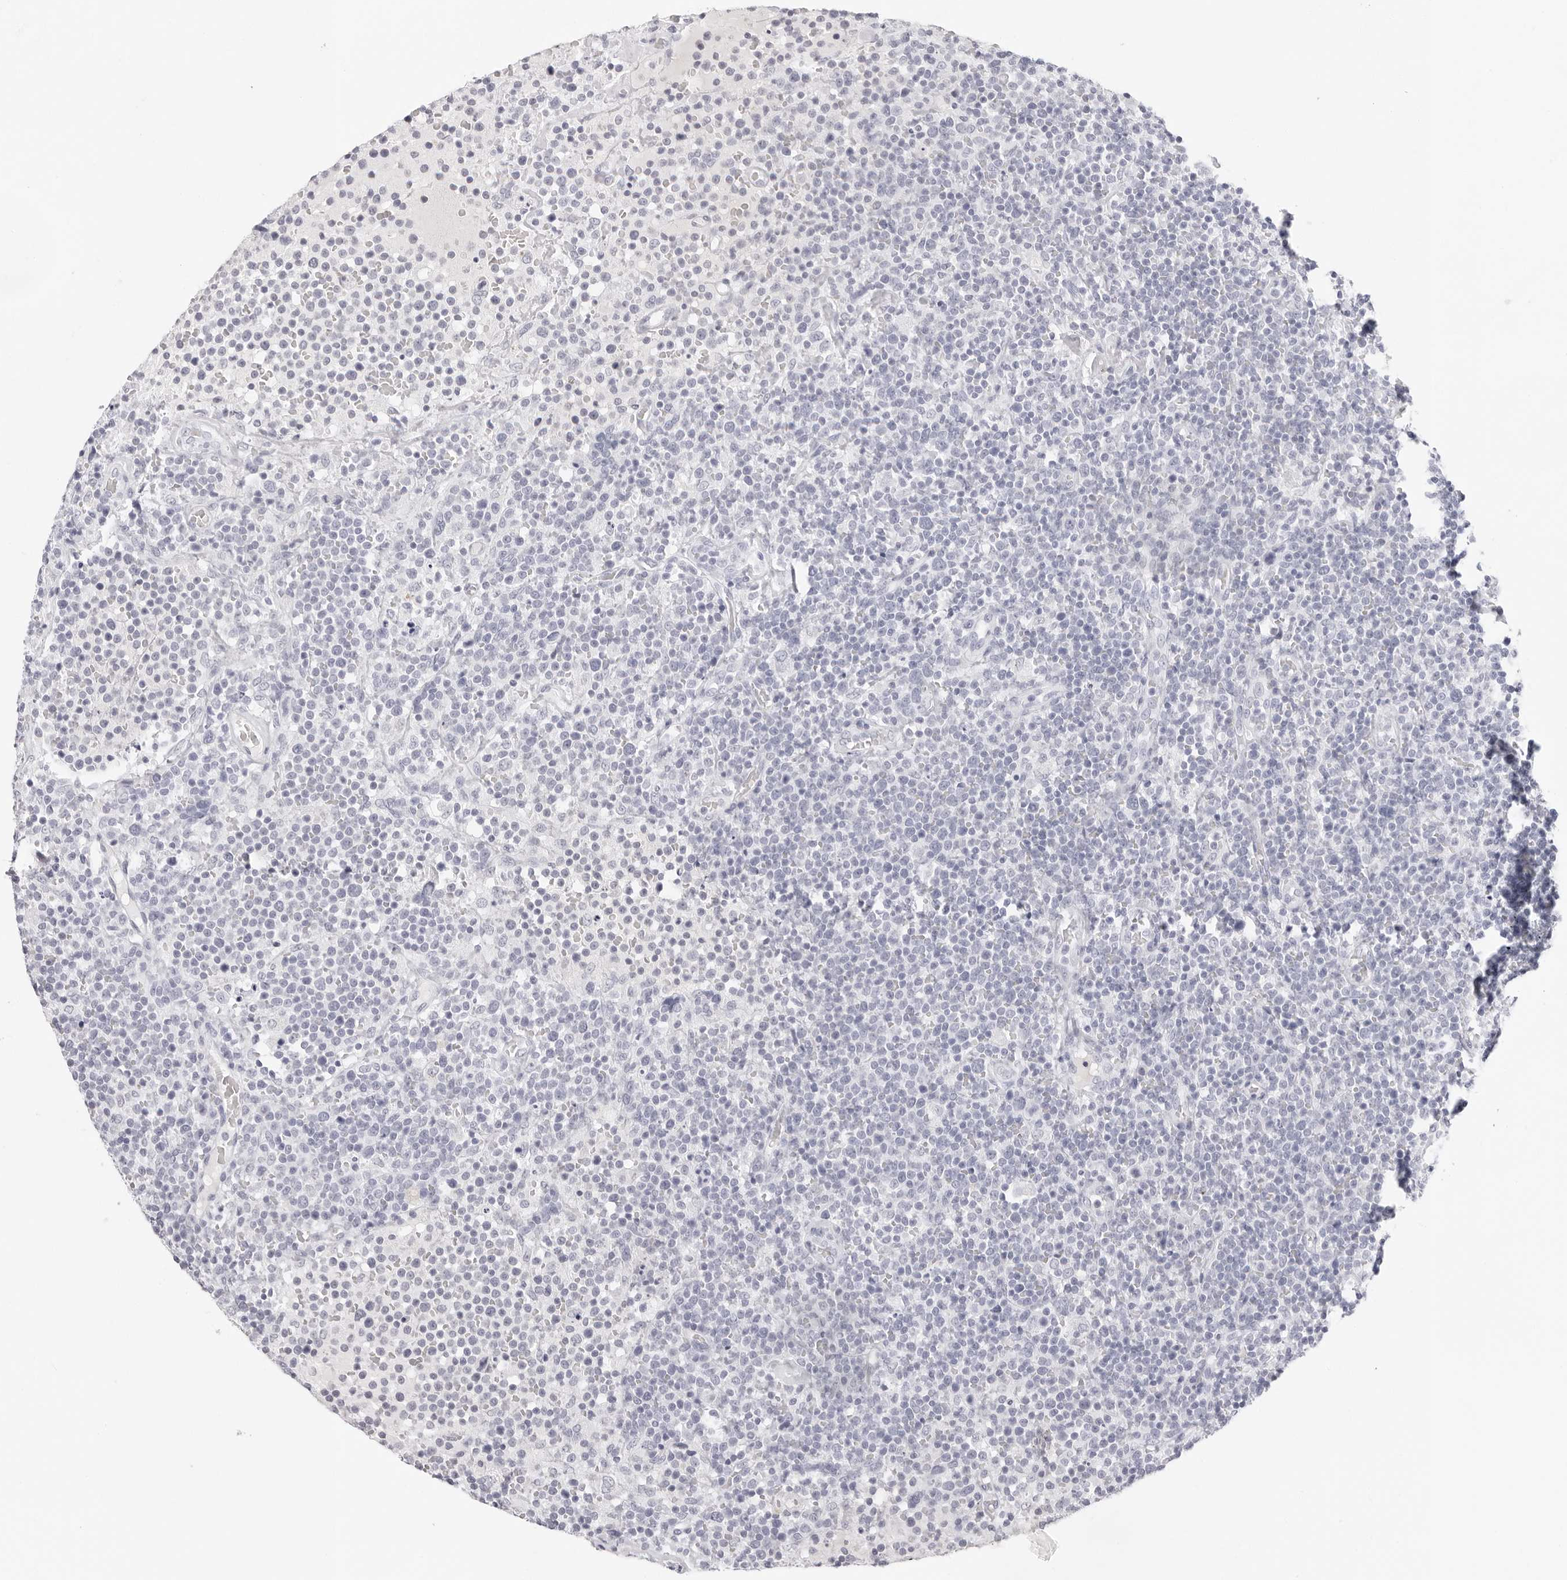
{"staining": {"intensity": "negative", "quantity": "none", "location": "none"}, "tissue": "lymphoma", "cell_type": "Tumor cells", "image_type": "cancer", "snomed": [{"axis": "morphology", "description": "Malignant lymphoma, non-Hodgkin's type, High grade"}, {"axis": "topography", "description": "Lymph node"}], "caption": "There is no significant staining in tumor cells of lymphoma.", "gene": "CST5", "patient": {"sex": "male", "age": 61}}